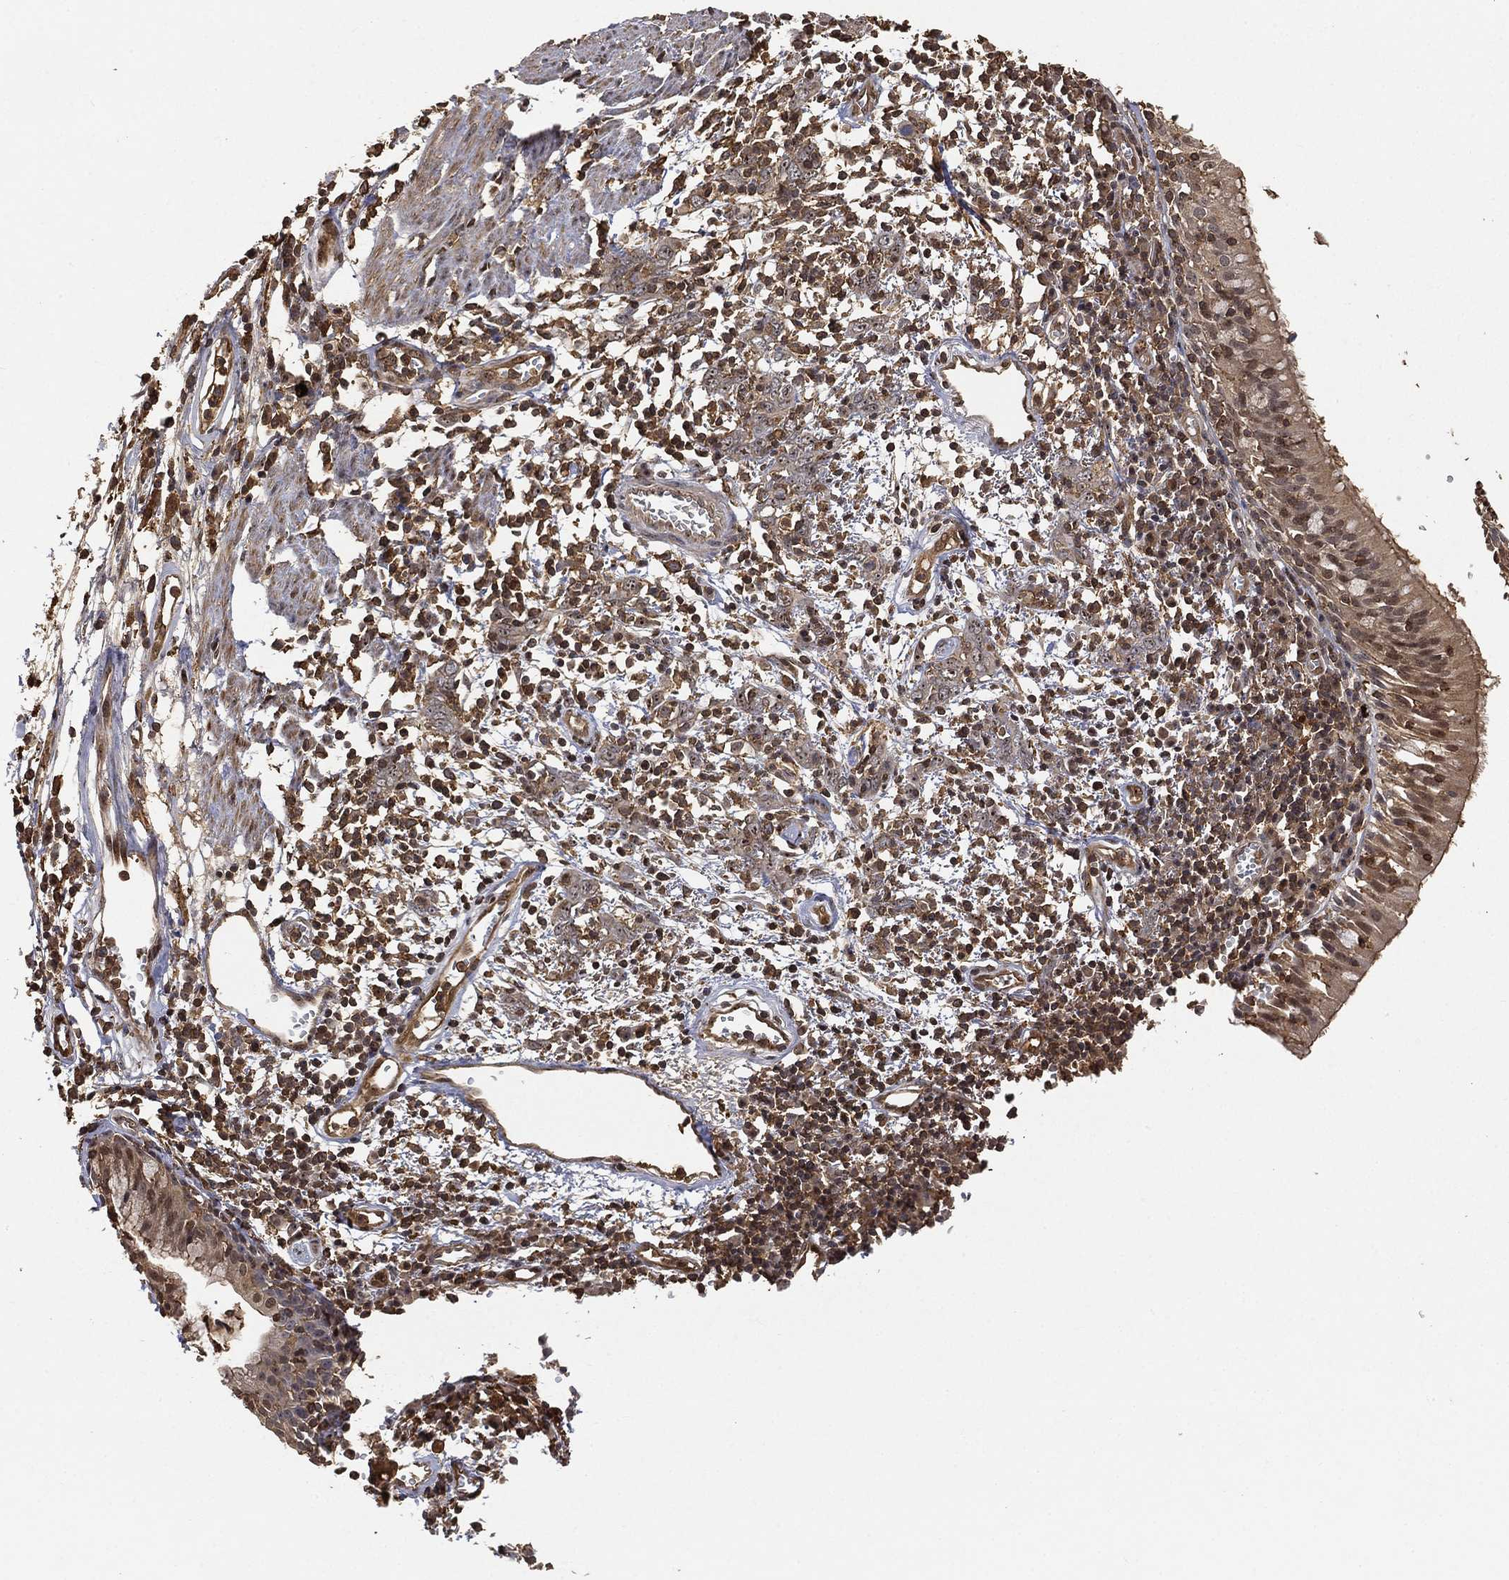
{"staining": {"intensity": "weak", "quantity": "<25%", "location": "cytoplasmic/membranous,nuclear"}, "tissue": "bronchus", "cell_type": "Respiratory epithelial cells", "image_type": "normal", "snomed": [{"axis": "morphology", "description": "Normal tissue, NOS"}, {"axis": "morphology", "description": "Squamous cell carcinoma, NOS"}, {"axis": "topography", "description": "Cartilage tissue"}, {"axis": "topography", "description": "Bronchus"}, {"axis": "topography", "description": "Lung"}], "caption": "Immunohistochemistry image of normal bronchus: human bronchus stained with DAB (3,3'-diaminobenzidine) shows no significant protein positivity in respiratory epithelial cells.", "gene": "CRYL1", "patient": {"sex": "male", "age": 66}}